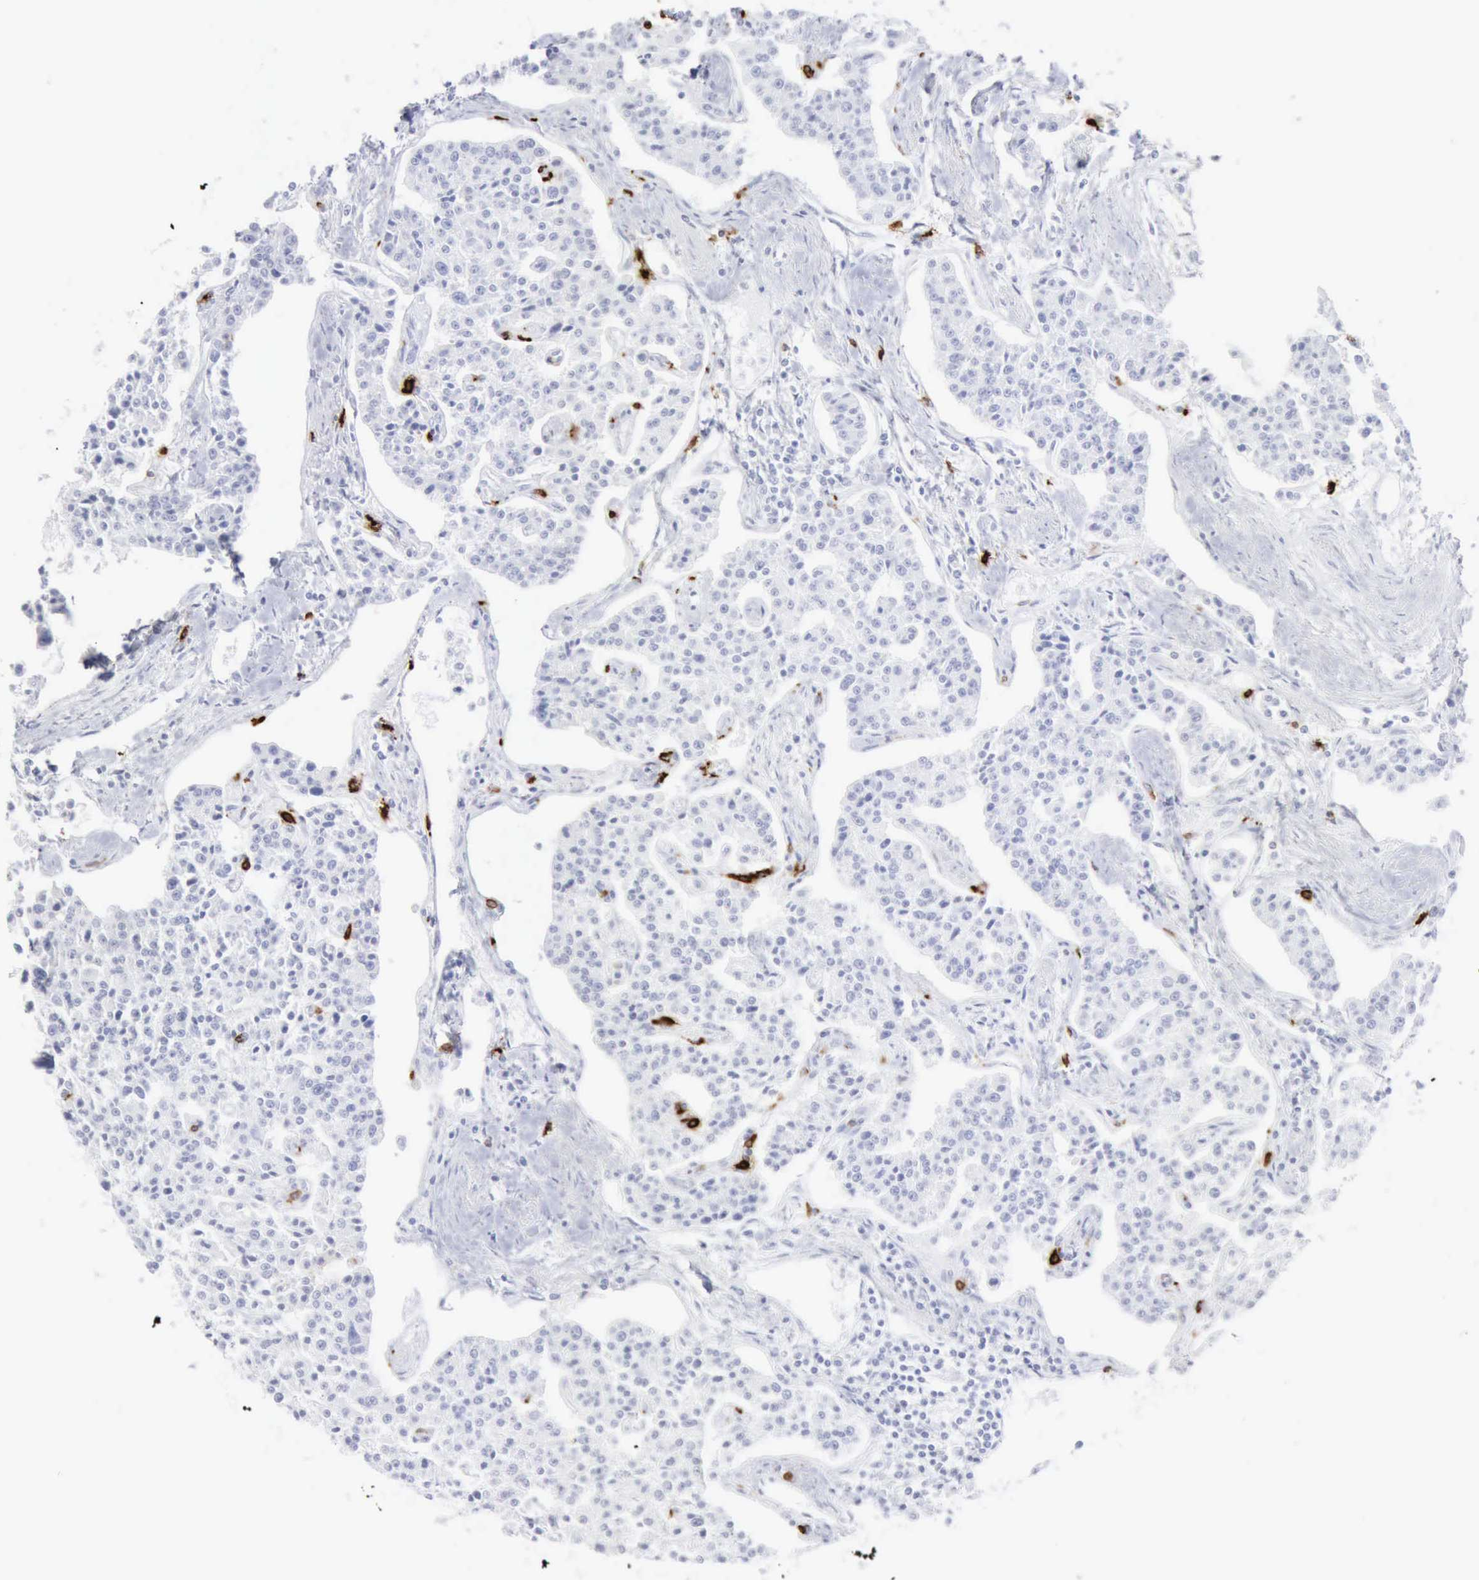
{"staining": {"intensity": "negative", "quantity": "none", "location": "none"}, "tissue": "carcinoid", "cell_type": "Tumor cells", "image_type": "cancer", "snomed": [{"axis": "morphology", "description": "Carcinoid, malignant, NOS"}, {"axis": "topography", "description": "Stomach"}], "caption": "Protein analysis of carcinoid shows no significant positivity in tumor cells.", "gene": "CMA1", "patient": {"sex": "female", "age": 76}}